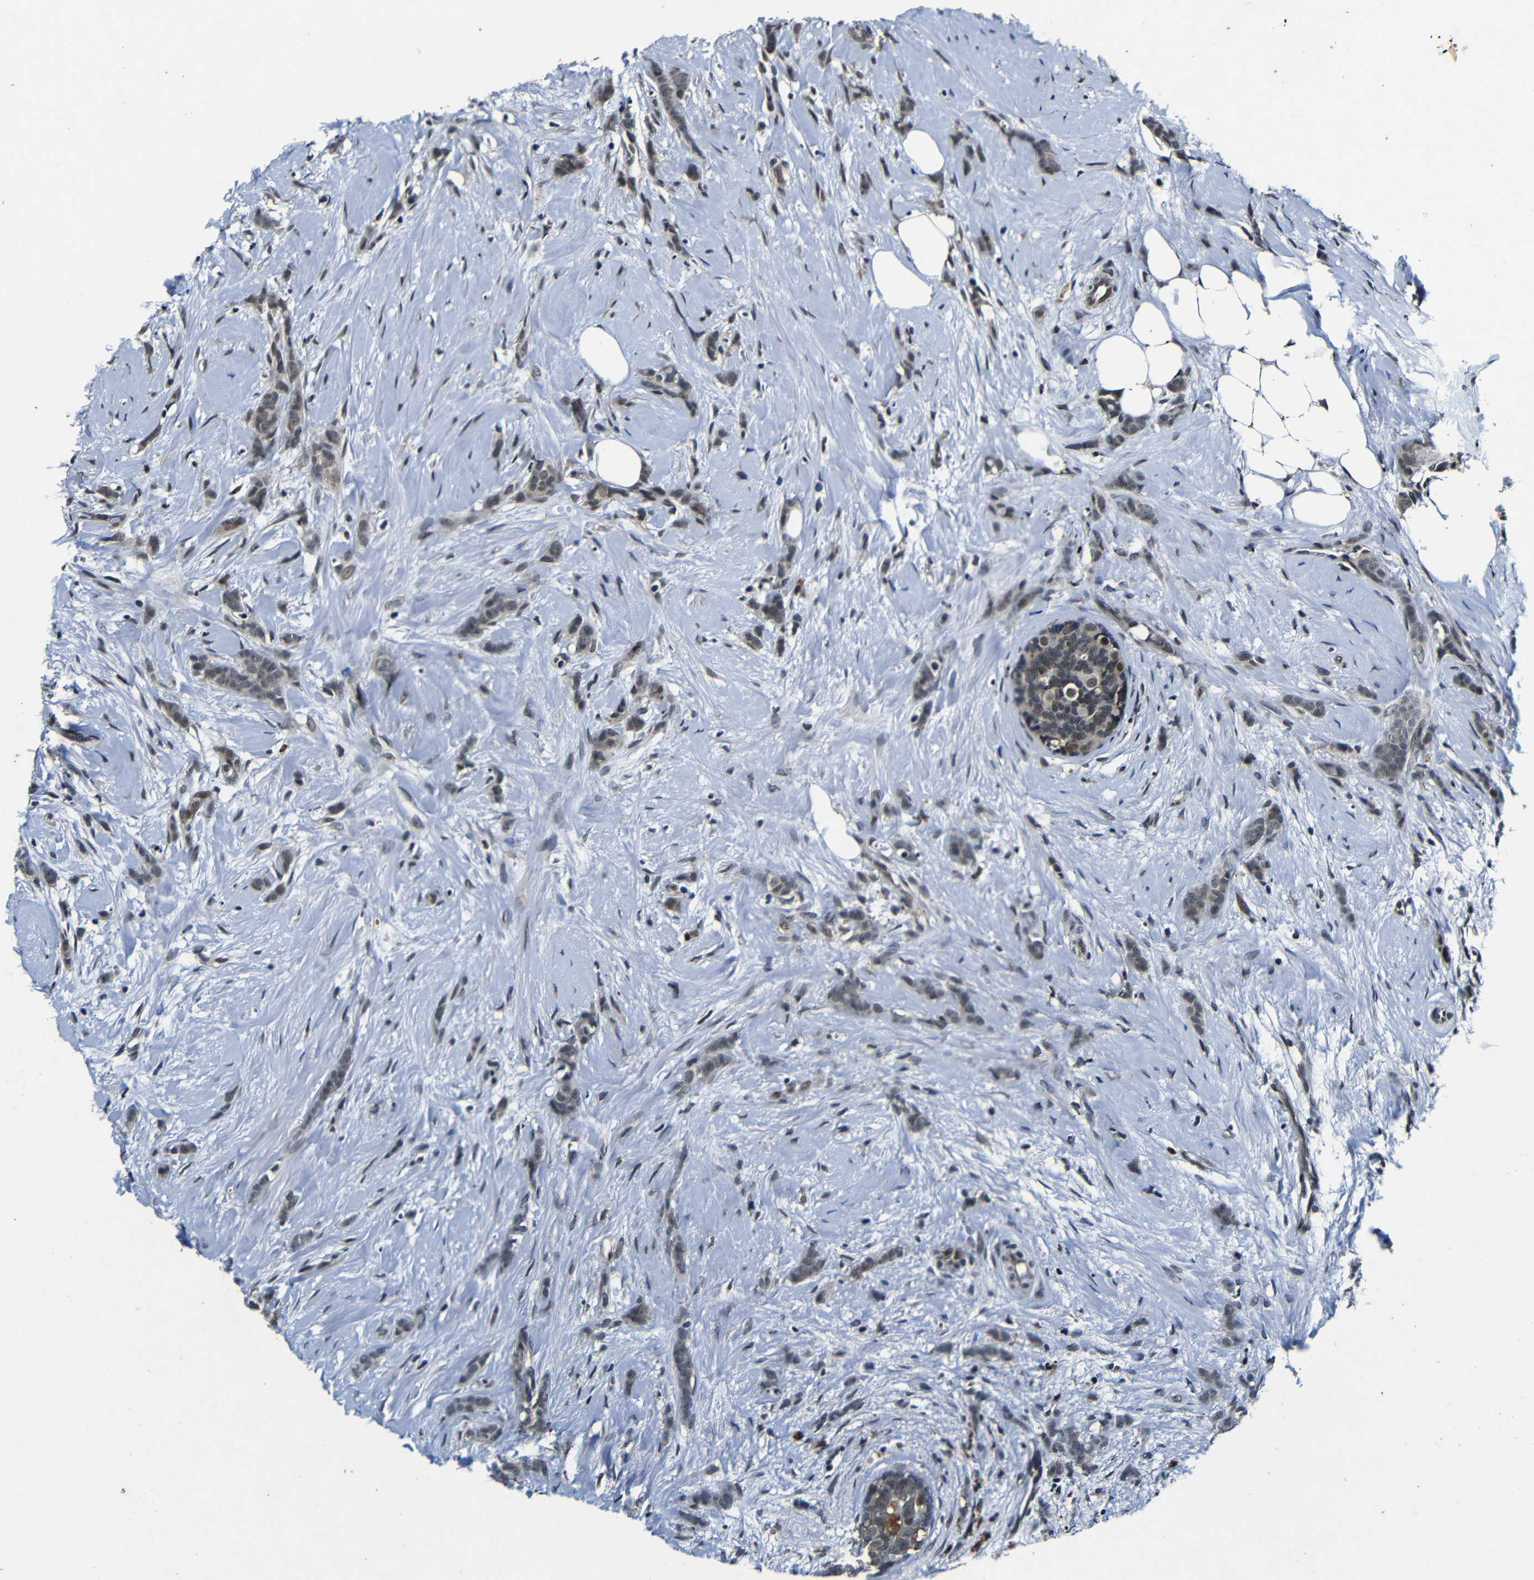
{"staining": {"intensity": "weak", "quantity": ">75%", "location": "cytoplasmic/membranous,nuclear"}, "tissue": "breast cancer", "cell_type": "Tumor cells", "image_type": "cancer", "snomed": [{"axis": "morphology", "description": "Lobular carcinoma, in situ"}, {"axis": "morphology", "description": "Lobular carcinoma"}, {"axis": "topography", "description": "Breast"}], "caption": "About >75% of tumor cells in human lobular carcinoma in situ (breast) show weak cytoplasmic/membranous and nuclear protein staining as visualized by brown immunohistochemical staining.", "gene": "FOXD4", "patient": {"sex": "female", "age": 41}}